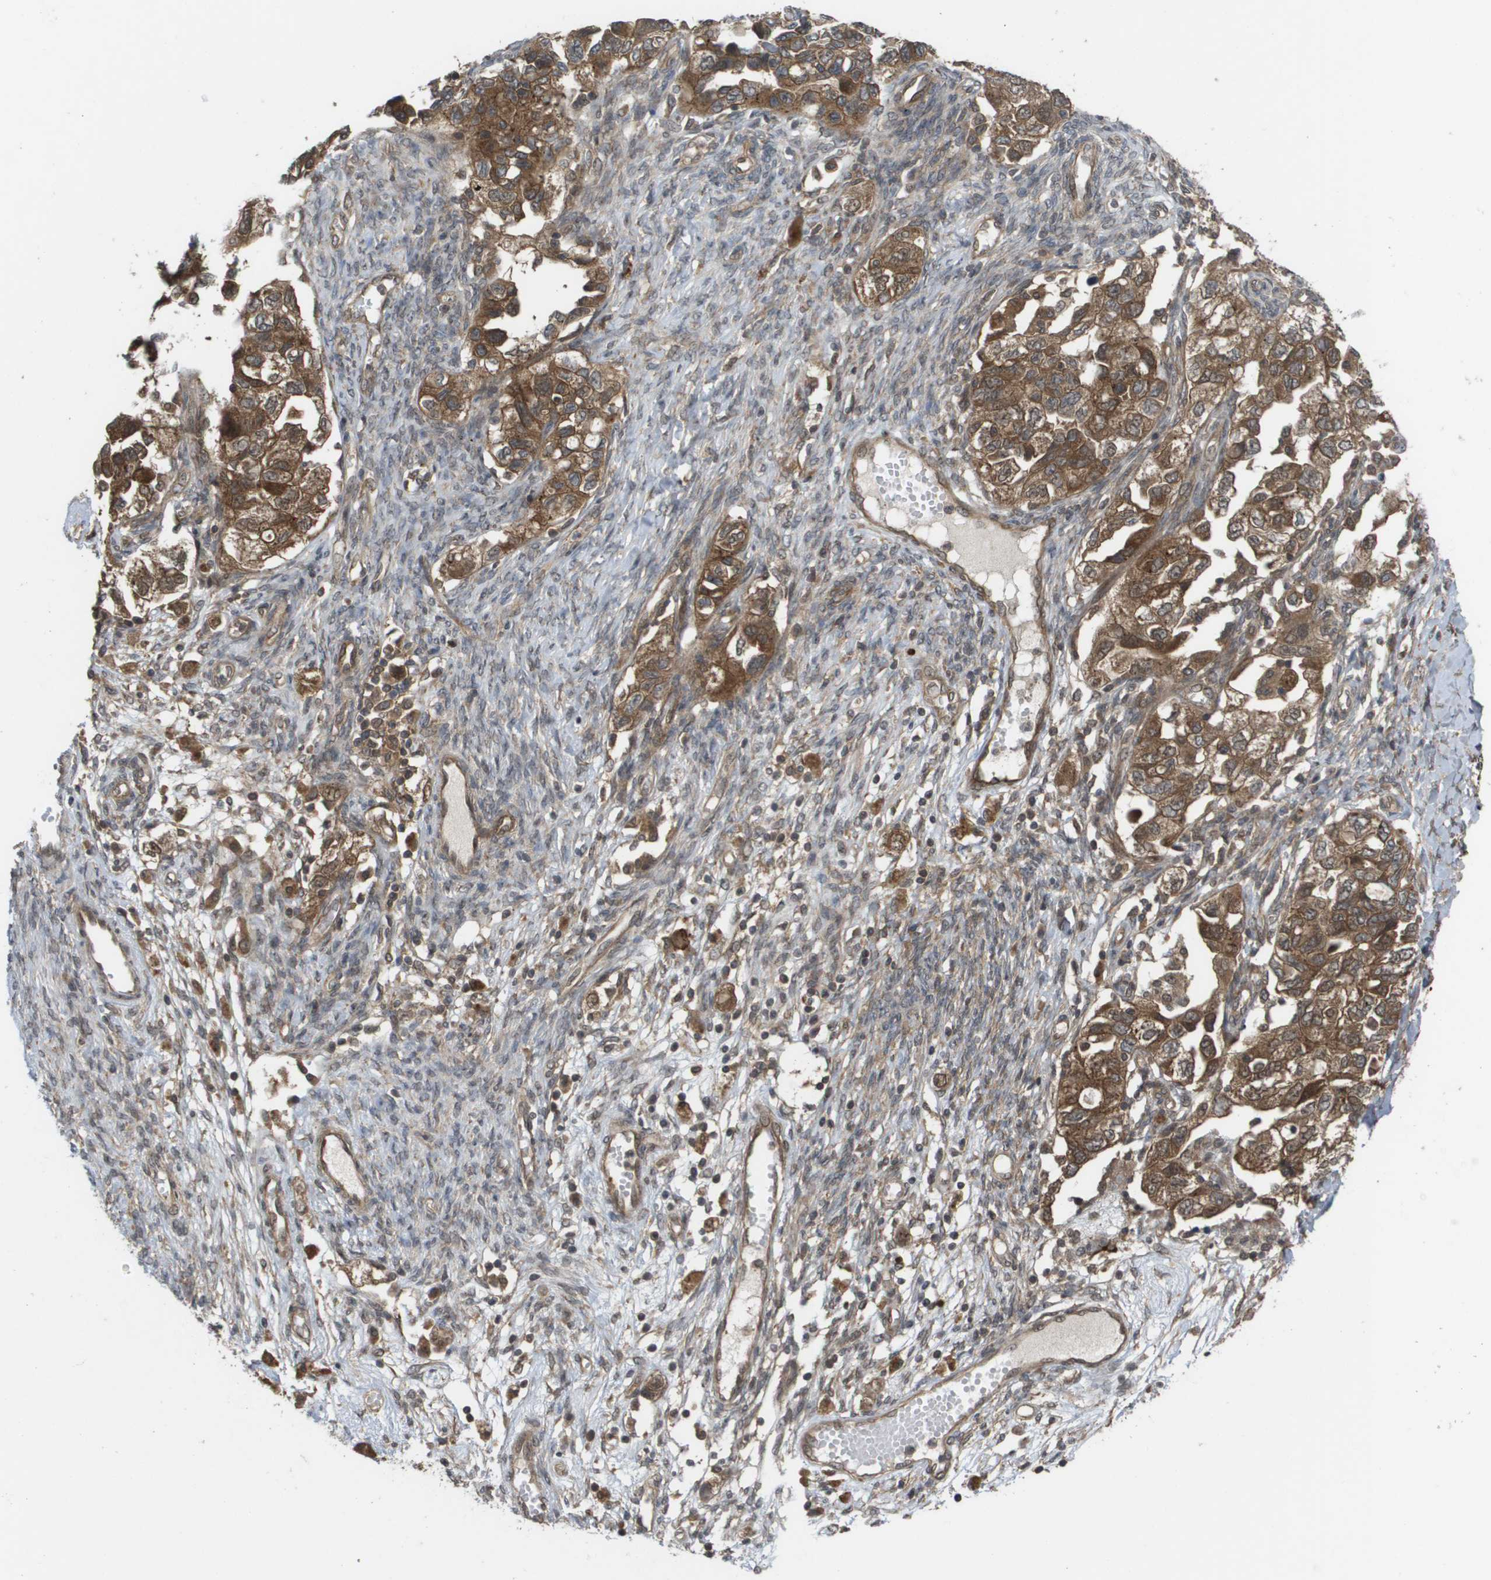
{"staining": {"intensity": "moderate", "quantity": ">75%", "location": "cytoplasmic/membranous,nuclear"}, "tissue": "ovarian cancer", "cell_type": "Tumor cells", "image_type": "cancer", "snomed": [{"axis": "morphology", "description": "Carcinoma, NOS"}, {"axis": "morphology", "description": "Cystadenocarcinoma, serous, NOS"}, {"axis": "topography", "description": "Ovary"}], "caption": "The photomicrograph demonstrates a brown stain indicating the presence of a protein in the cytoplasmic/membranous and nuclear of tumor cells in carcinoma (ovarian).", "gene": "CTPS2", "patient": {"sex": "female", "age": 69}}